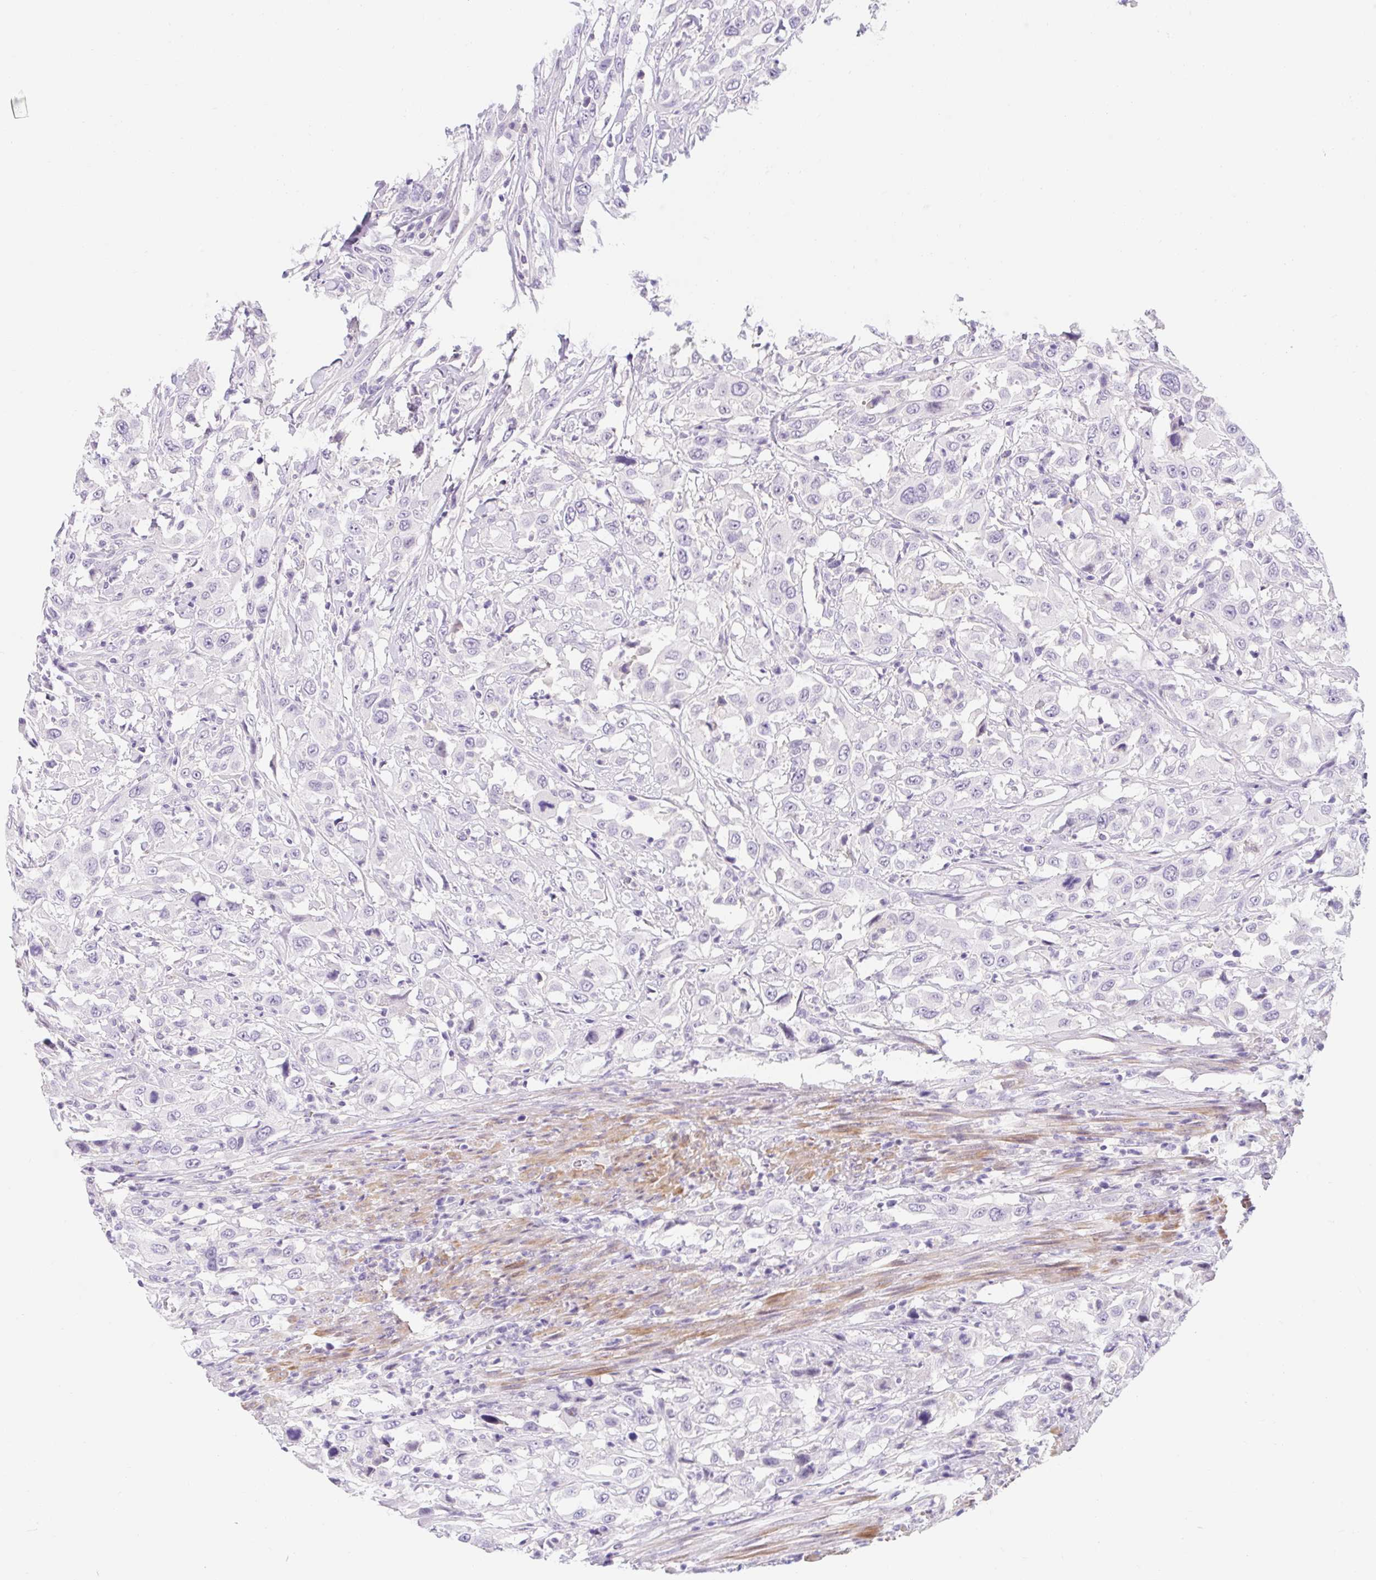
{"staining": {"intensity": "negative", "quantity": "none", "location": "none"}, "tissue": "urothelial cancer", "cell_type": "Tumor cells", "image_type": "cancer", "snomed": [{"axis": "morphology", "description": "Urothelial carcinoma, High grade"}, {"axis": "topography", "description": "Urinary bladder"}], "caption": "Tumor cells show no significant protein staining in urothelial carcinoma (high-grade).", "gene": "SLC28A1", "patient": {"sex": "male", "age": 61}}